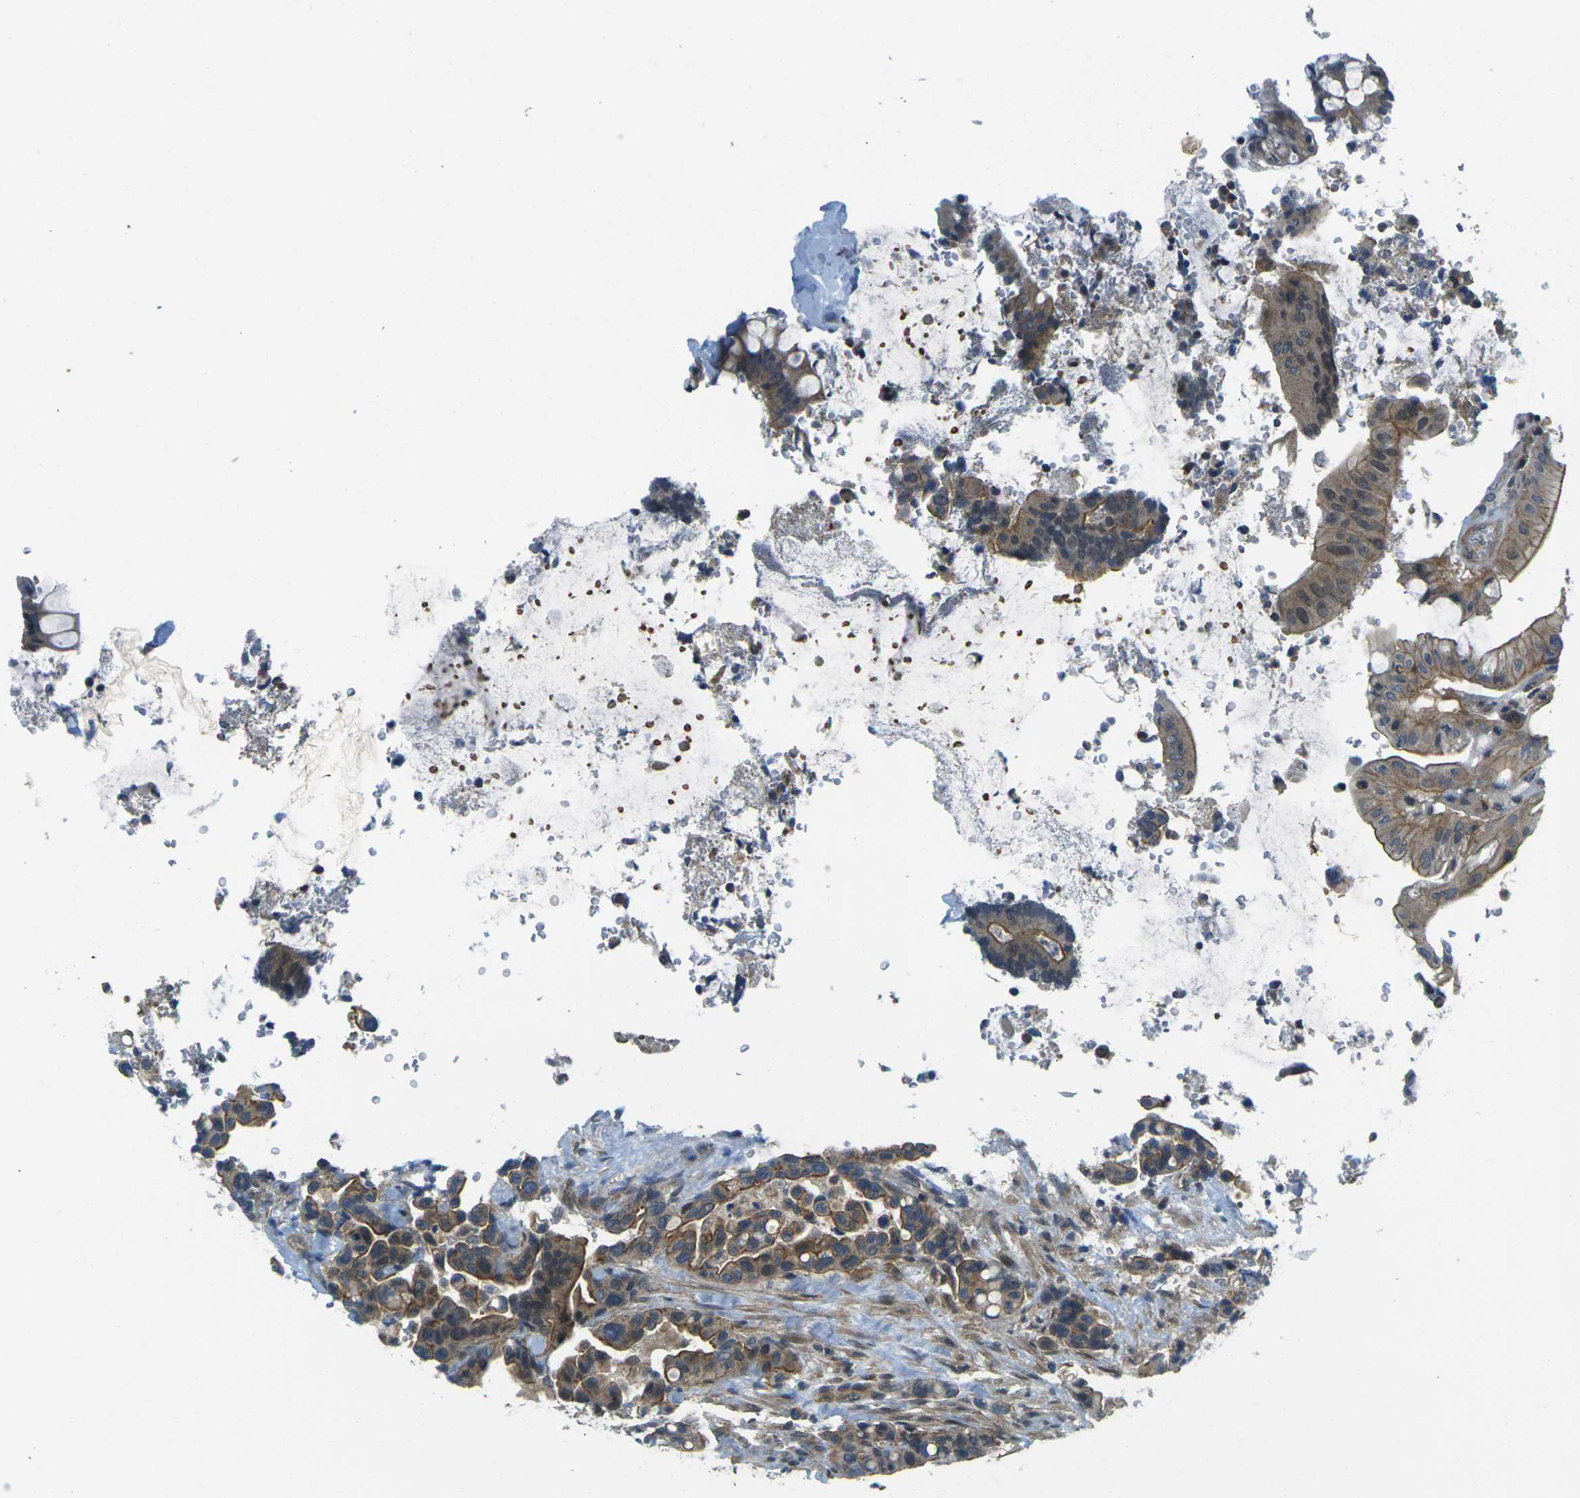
{"staining": {"intensity": "moderate", "quantity": ">75%", "location": "cytoplasmic/membranous"}, "tissue": "colorectal cancer", "cell_type": "Tumor cells", "image_type": "cancer", "snomed": [{"axis": "morphology", "description": "Normal tissue, NOS"}, {"axis": "morphology", "description": "Adenocarcinoma, NOS"}, {"axis": "topography", "description": "Colon"}], "caption": "A micrograph showing moderate cytoplasmic/membranous positivity in about >75% of tumor cells in adenocarcinoma (colorectal), as visualized by brown immunohistochemical staining.", "gene": "KCTD10", "patient": {"sex": "male", "age": 82}}